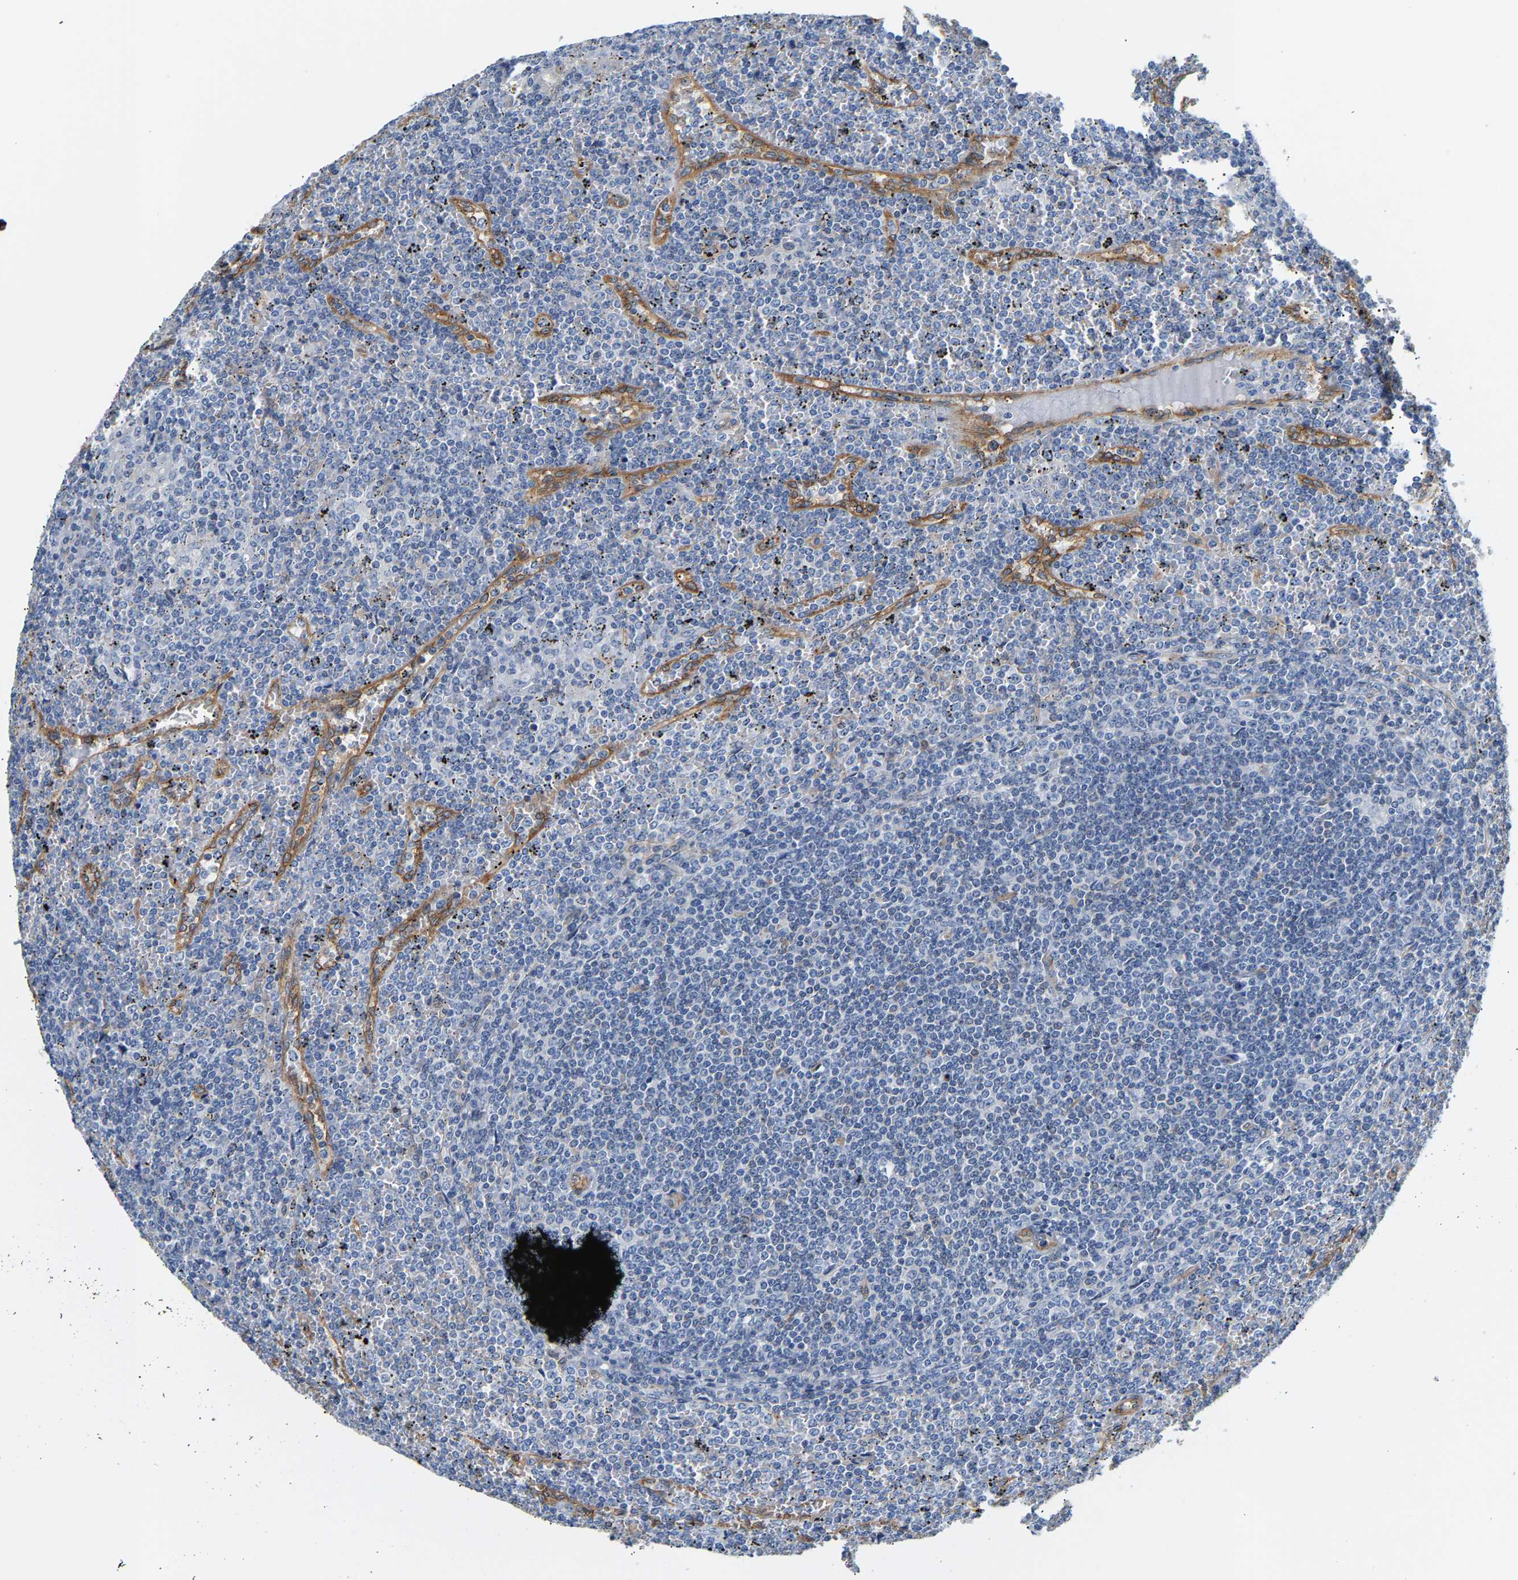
{"staining": {"intensity": "negative", "quantity": "none", "location": "none"}, "tissue": "lymphoma", "cell_type": "Tumor cells", "image_type": "cancer", "snomed": [{"axis": "morphology", "description": "Malignant lymphoma, non-Hodgkin's type, Low grade"}, {"axis": "topography", "description": "Spleen"}], "caption": "An image of human low-grade malignant lymphoma, non-Hodgkin's type is negative for staining in tumor cells.", "gene": "PAWR", "patient": {"sex": "female", "age": 19}}